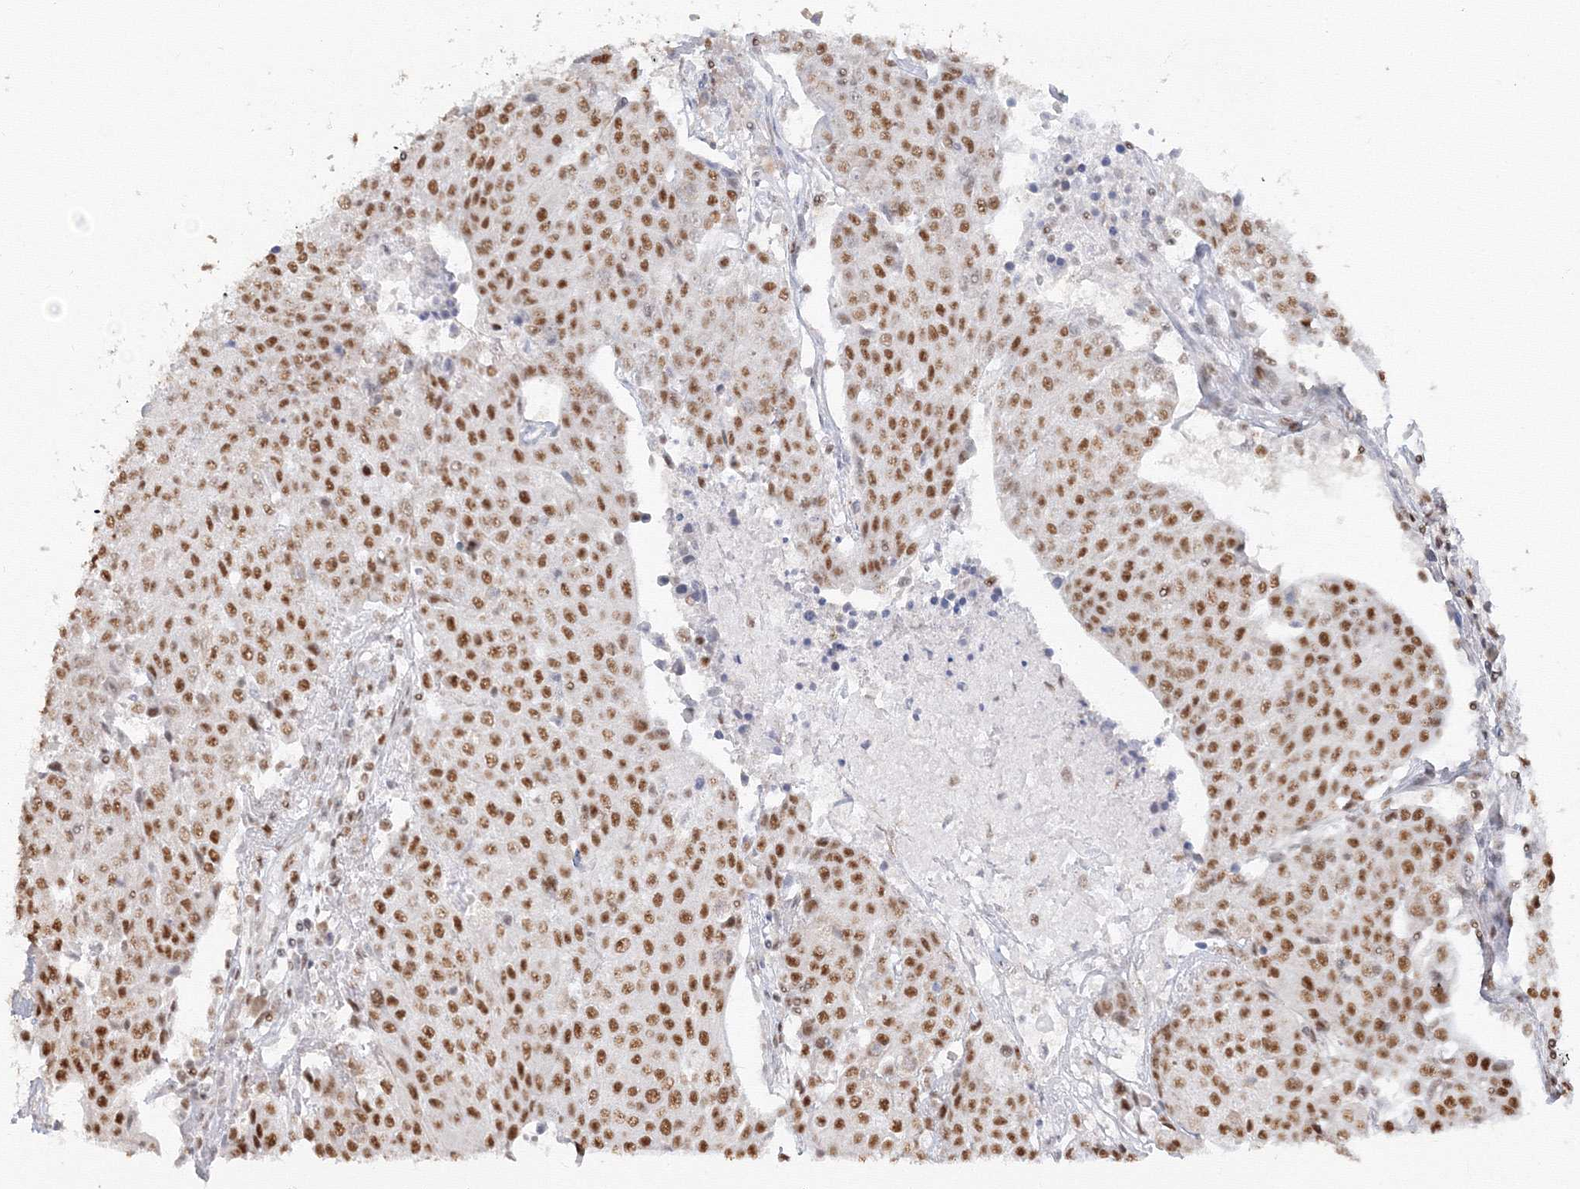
{"staining": {"intensity": "strong", "quantity": ">75%", "location": "nuclear"}, "tissue": "urothelial cancer", "cell_type": "Tumor cells", "image_type": "cancer", "snomed": [{"axis": "morphology", "description": "Urothelial carcinoma, High grade"}, {"axis": "topography", "description": "Urinary bladder"}], "caption": "IHC (DAB) staining of human urothelial carcinoma (high-grade) reveals strong nuclear protein staining in approximately >75% of tumor cells. Using DAB (3,3'-diaminobenzidine) (brown) and hematoxylin (blue) stains, captured at high magnification using brightfield microscopy.", "gene": "PPP4R2", "patient": {"sex": "female", "age": 85}}